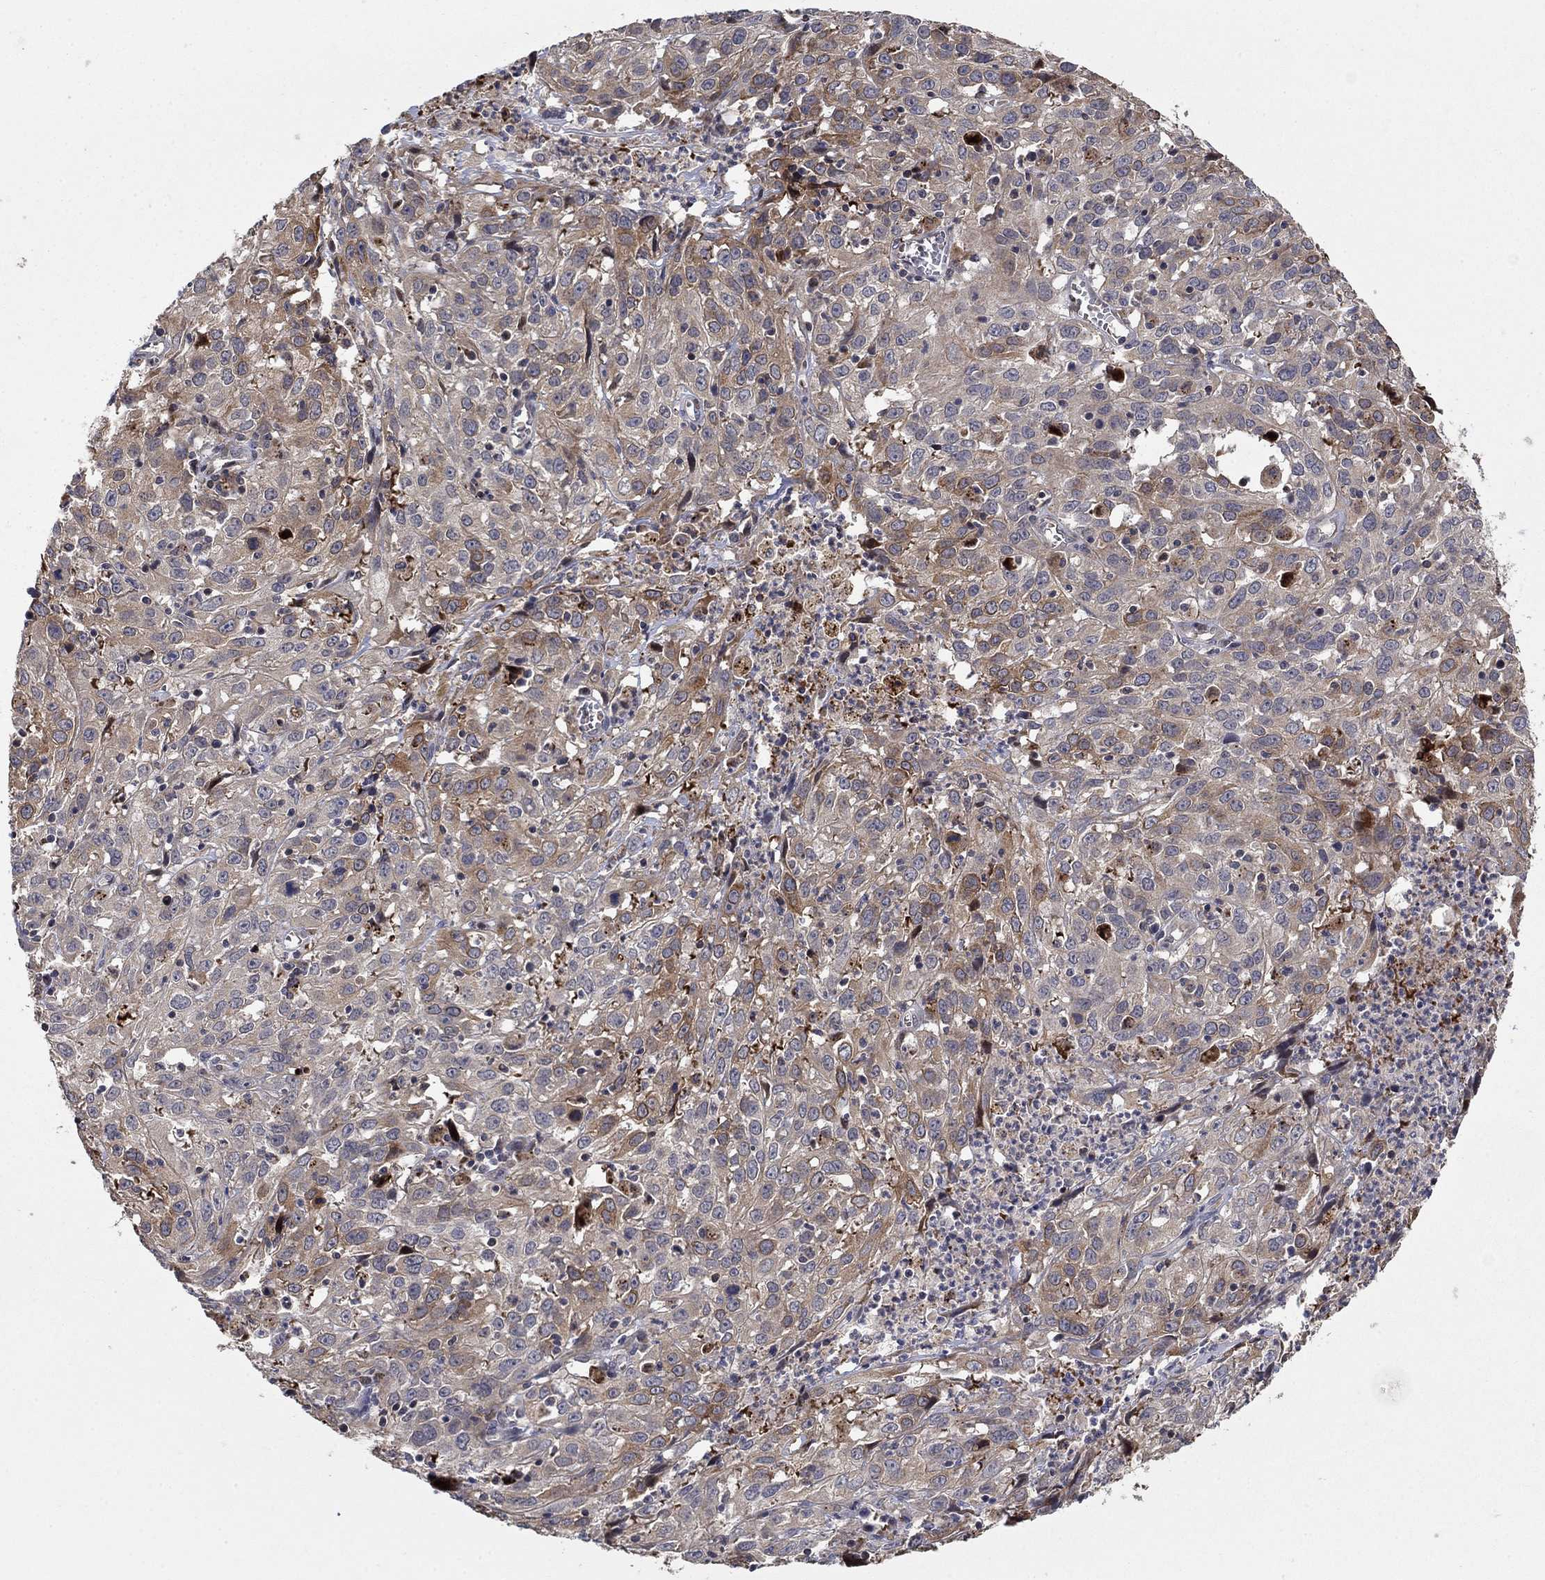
{"staining": {"intensity": "moderate", "quantity": "<25%", "location": "cytoplasmic/membranous"}, "tissue": "cervical cancer", "cell_type": "Tumor cells", "image_type": "cancer", "snomed": [{"axis": "morphology", "description": "Squamous cell carcinoma, NOS"}, {"axis": "topography", "description": "Cervix"}], "caption": "Approximately <25% of tumor cells in human cervical cancer (squamous cell carcinoma) display moderate cytoplasmic/membranous protein positivity as visualized by brown immunohistochemical staining.", "gene": "LPCAT4", "patient": {"sex": "female", "age": 32}}